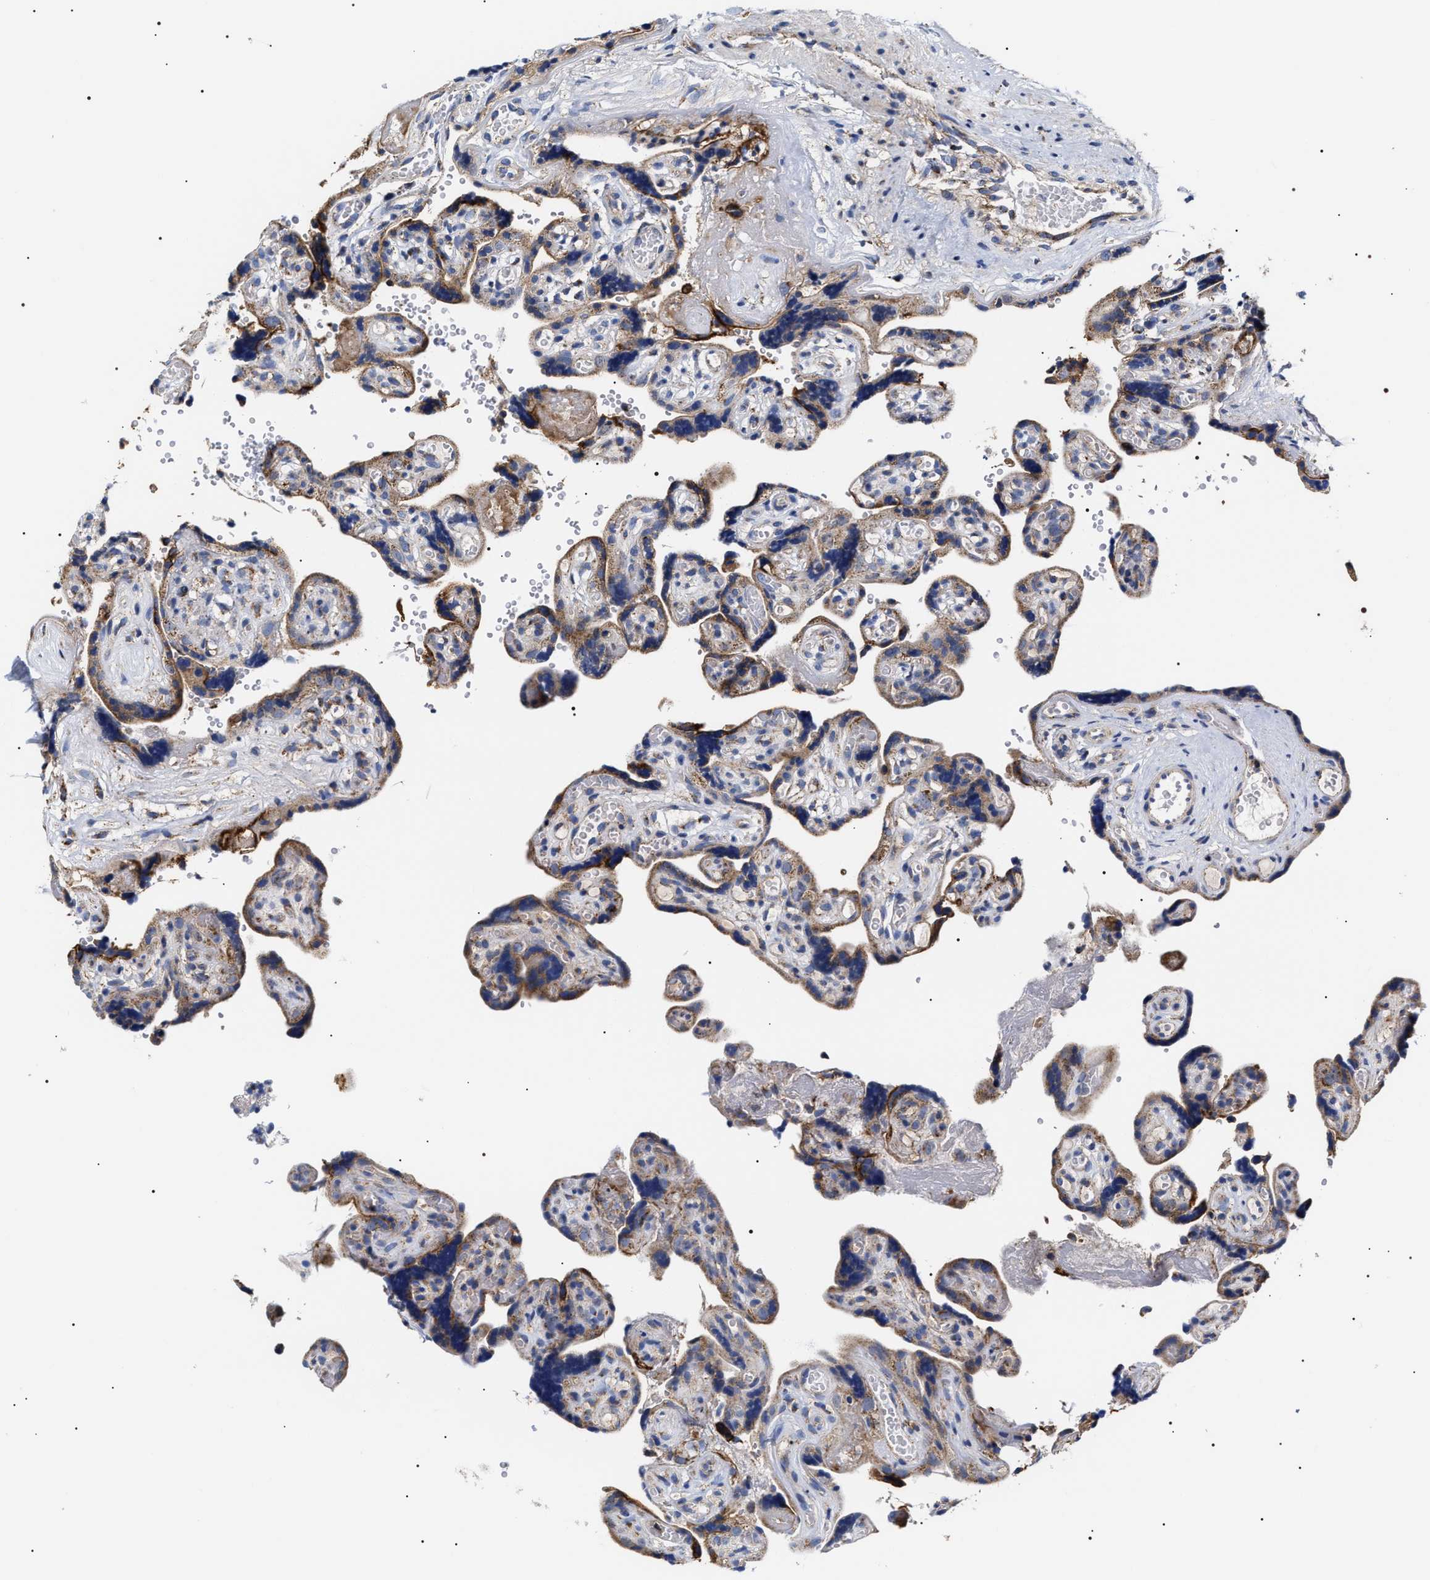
{"staining": {"intensity": "weak", "quantity": "25%-75%", "location": "cytoplasmic/membranous"}, "tissue": "placenta", "cell_type": "Decidual cells", "image_type": "normal", "snomed": [{"axis": "morphology", "description": "Normal tissue, NOS"}, {"axis": "topography", "description": "Placenta"}], "caption": "The immunohistochemical stain shows weak cytoplasmic/membranous positivity in decidual cells of benign placenta. The staining was performed using DAB (3,3'-diaminobenzidine) to visualize the protein expression in brown, while the nuclei were stained in blue with hematoxylin (Magnification: 20x).", "gene": "COG5", "patient": {"sex": "female", "age": 30}}